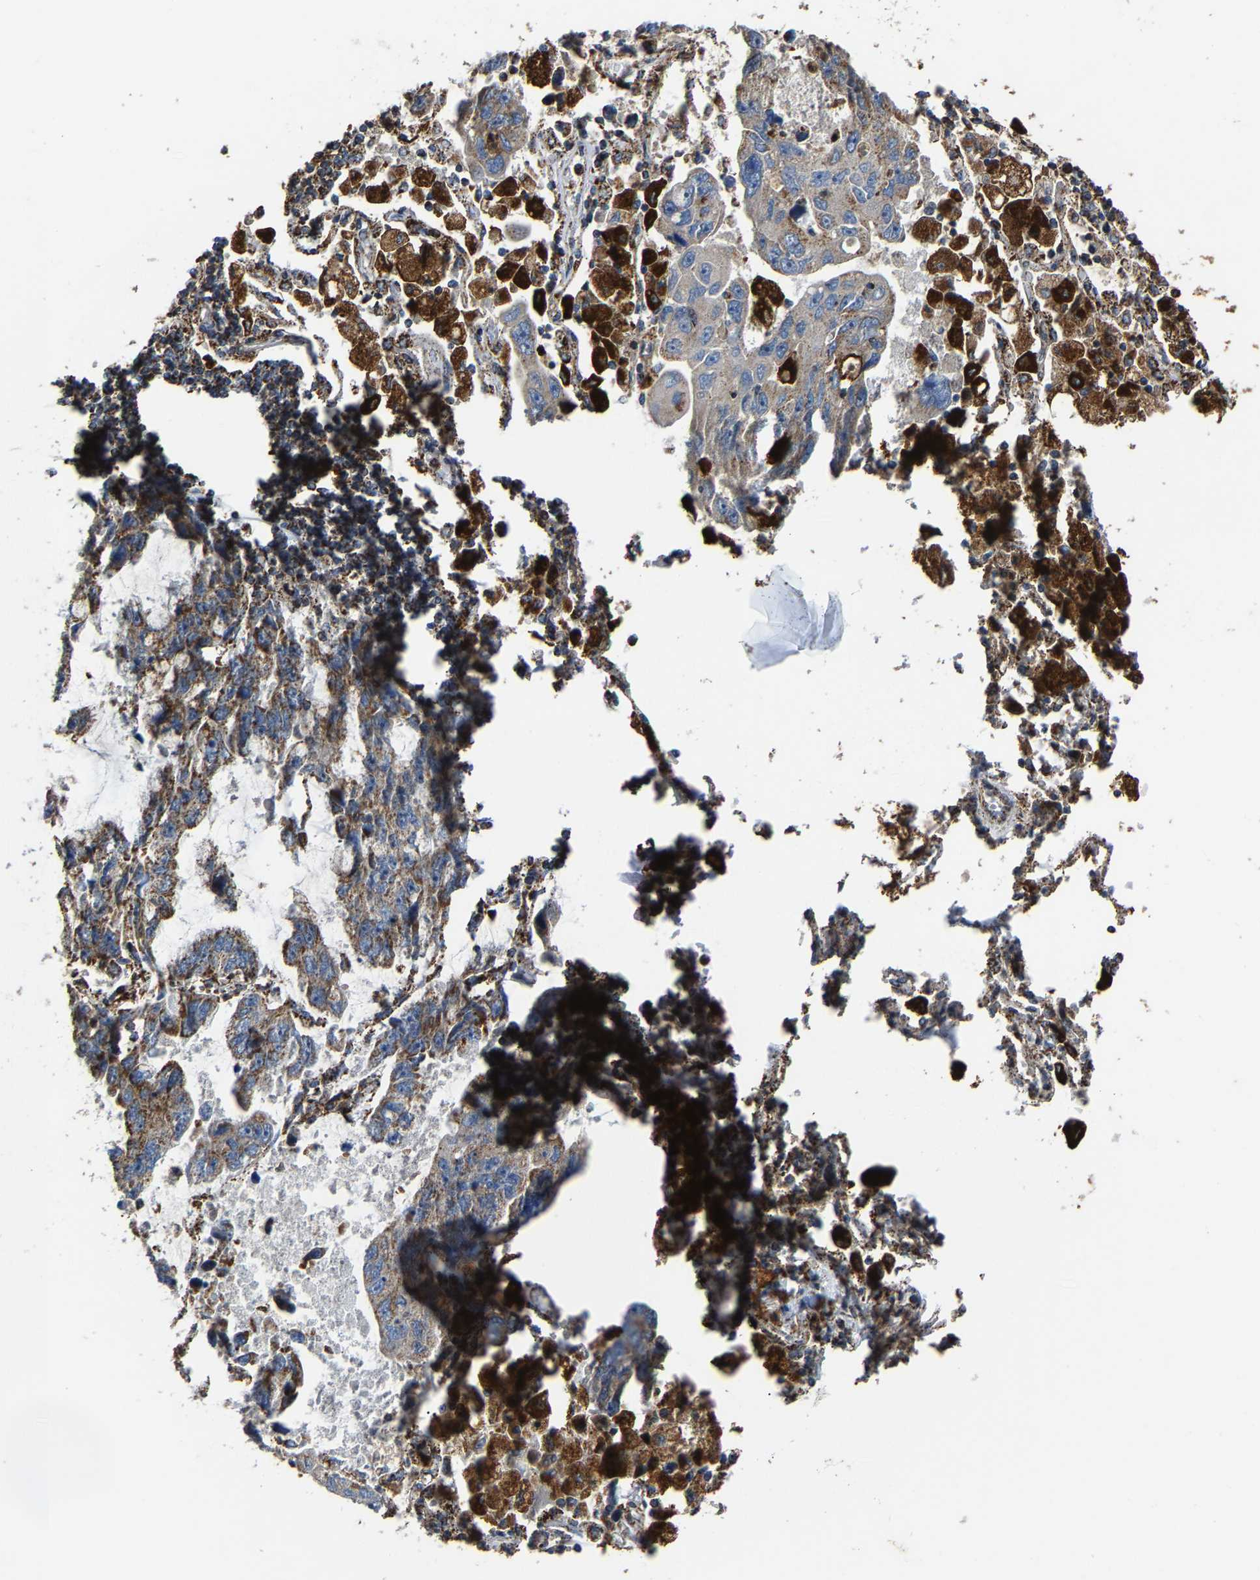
{"staining": {"intensity": "weak", "quantity": "25%-75%", "location": "cytoplasmic/membranous"}, "tissue": "lung cancer", "cell_type": "Tumor cells", "image_type": "cancer", "snomed": [{"axis": "morphology", "description": "Adenocarcinoma, NOS"}, {"axis": "topography", "description": "Lung"}], "caption": "A micrograph showing weak cytoplasmic/membranous positivity in approximately 25%-75% of tumor cells in lung adenocarcinoma, as visualized by brown immunohistochemical staining.", "gene": "NDUFV3", "patient": {"sex": "male", "age": 64}}